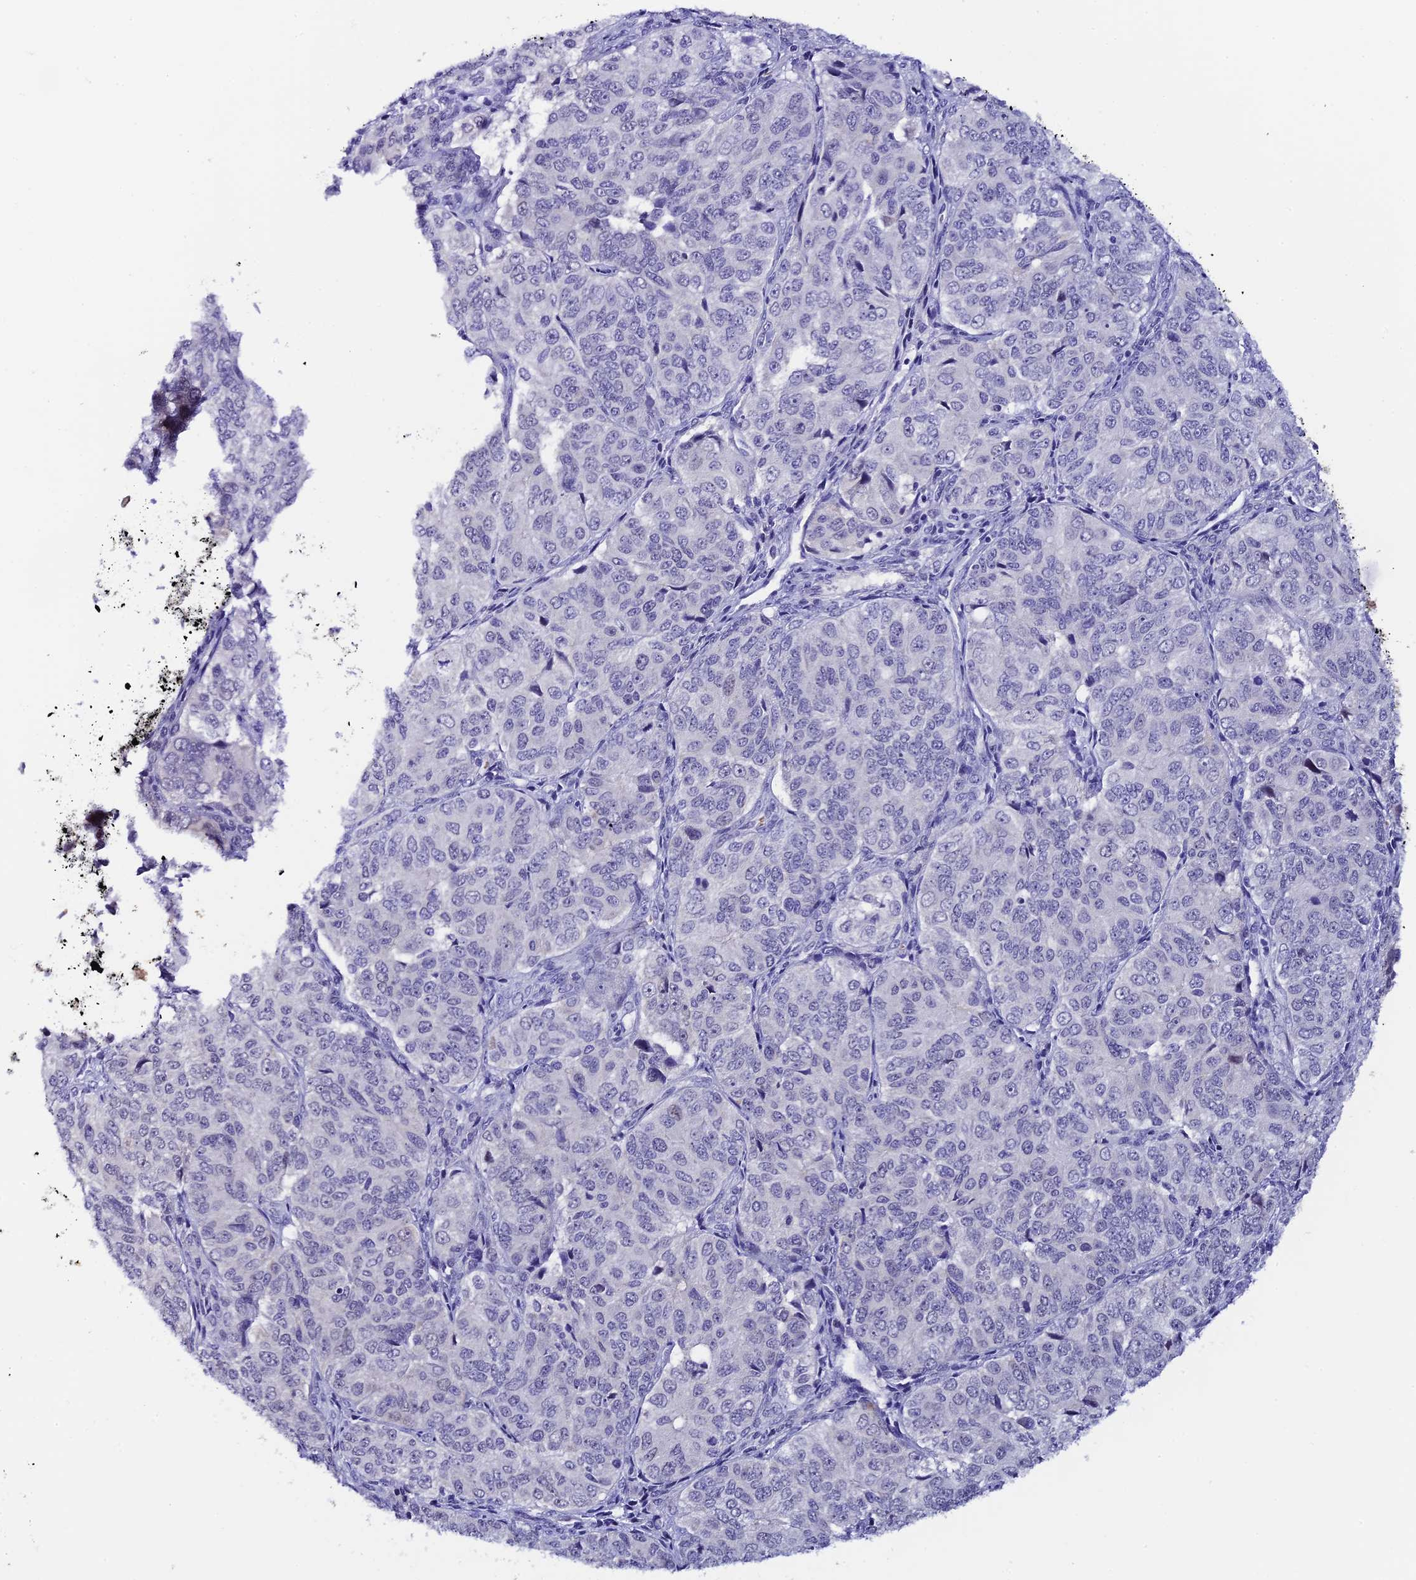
{"staining": {"intensity": "negative", "quantity": "none", "location": "none"}, "tissue": "ovarian cancer", "cell_type": "Tumor cells", "image_type": "cancer", "snomed": [{"axis": "morphology", "description": "Carcinoma, endometroid"}, {"axis": "topography", "description": "Ovary"}], "caption": "DAB (3,3'-diaminobenzidine) immunohistochemical staining of ovarian endometroid carcinoma shows no significant staining in tumor cells.", "gene": "RASGEF1B", "patient": {"sex": "female", "age": 51}}